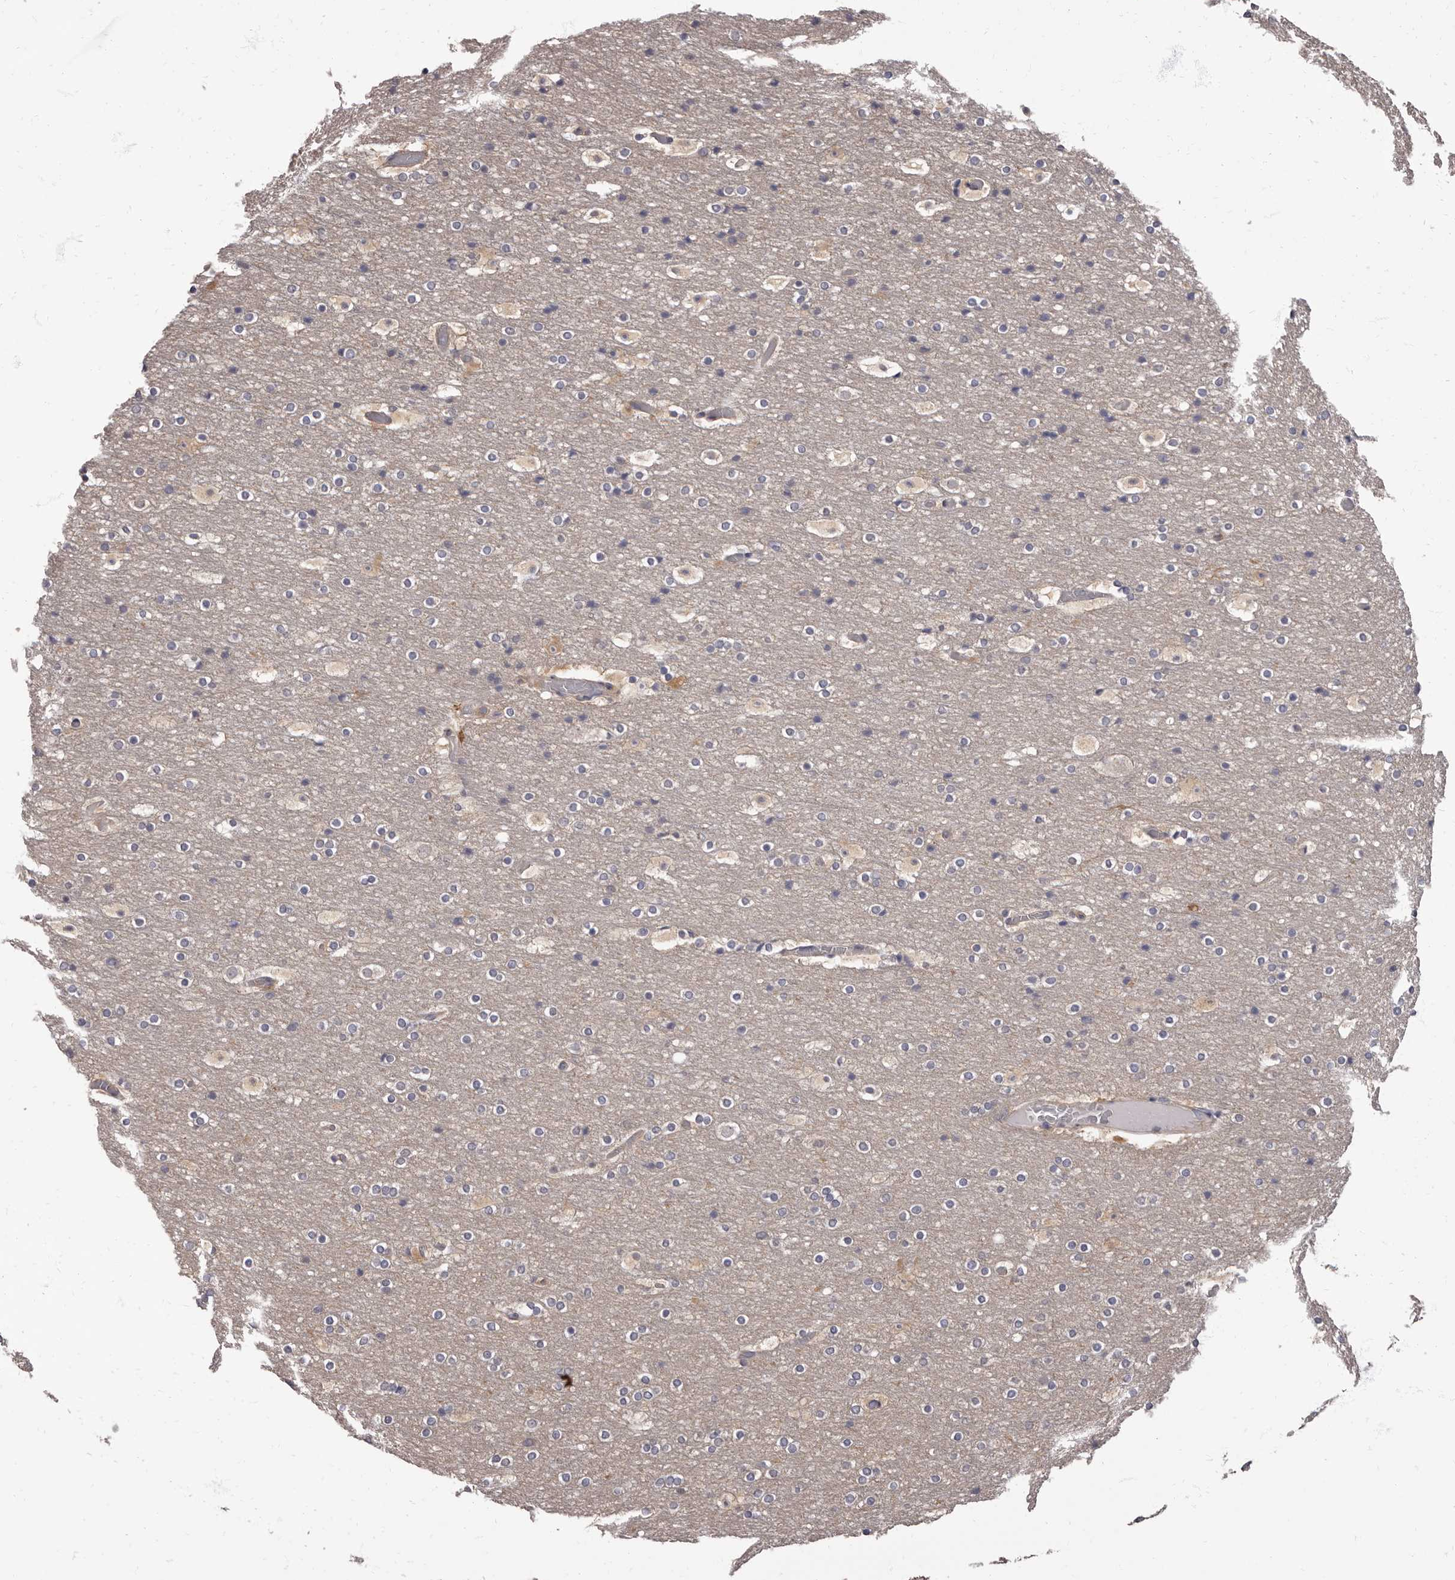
{"staining": {"intensity": "negative", "quantity": "none", "location": "none"}, "tissue": "cerebral cortex", "cell_type": "Endothelial cells", "image_type": "normal", "snomed": [{"axis": "morphology", "description": "Normal tissue, NOS"}, {"axis": "topography", "description": "Cerebral cortex"}], "caption": "This is a photomicrograph of immunohistochemistry (IHC) staining of normal cerebral cortex, which shows no expression in endothelial cells. (DAB (3,3'-diaminobenzidine) immunohistochemistry visualized using brightfield microscopy, high magnification).", "gene": "APEH", "patient": {"sex": "male", "age": 57}}